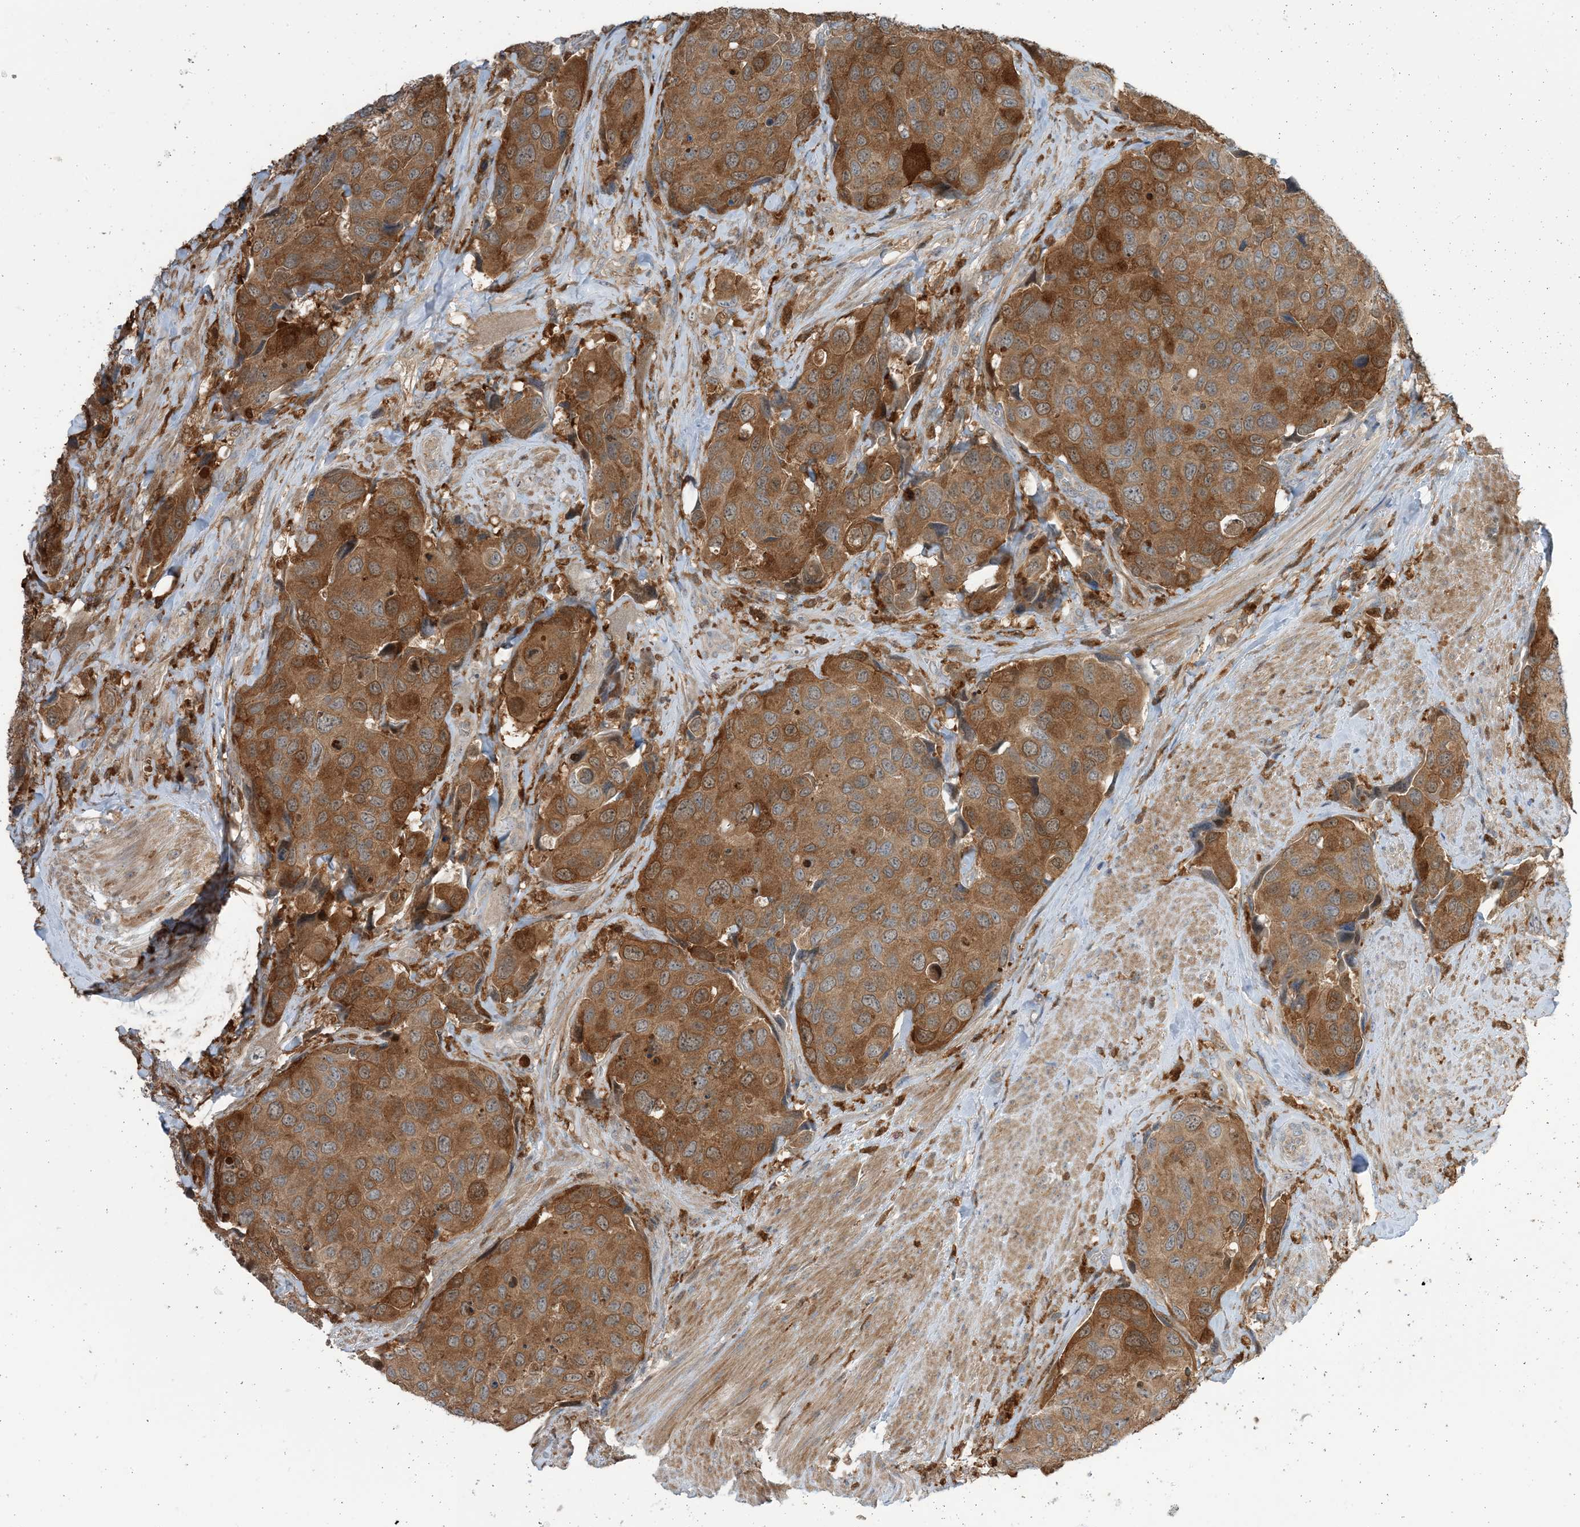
{"staining": {"intensity": "strong", "quantity": ">75%", "location": "cytoplasmic/membranous"}, "tissue": "urothelial cancer", "cell_type": "Tumor cells", "image_type": "cancer", "snomed": [{"axis": "morphology", "description": "Urothelial carcinoma, High grade"}, {"axis": "topography", "description": "Urinary bladder"}], "caption": "A histopathology image showing strong cytoplasmic/membranous staining in about >75% of tumor cells in urothelial carcinoma (high-grade), as visualized by brown immunohistochemical staining.", "gene": "NAGK", "patient": {"sex": "male", "age": 74}}